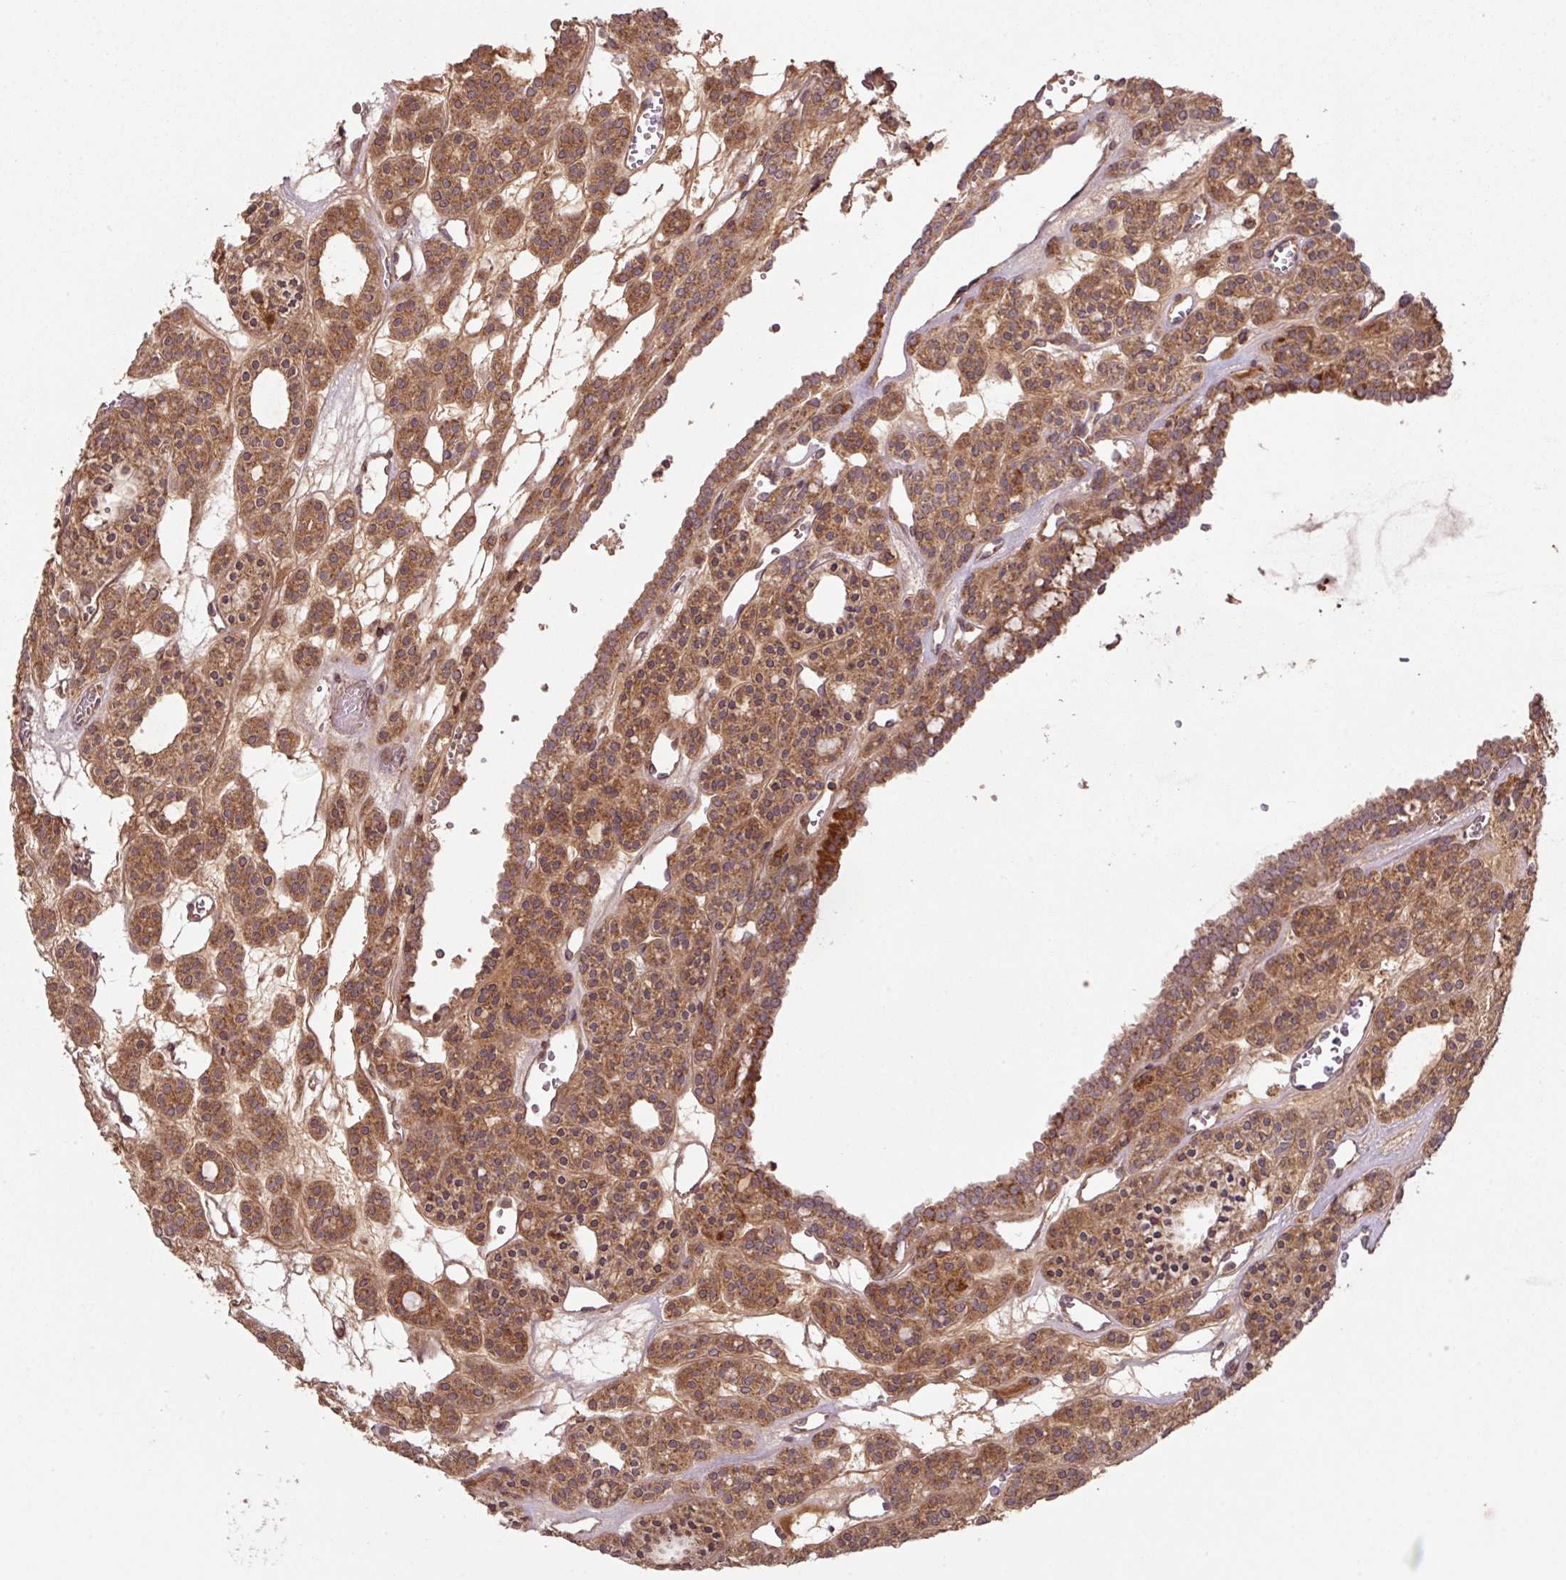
{"staining": {"intensity": "strong", "quantity": ">75%", "location": "cytoplasmic/membranous"}, "tissue": "thyroid cancer", "cell_type": "Tumor cells", "image_type": "cancer", "snomed": [{"axis": "morphology", "description": "Follicular adenoma carcinoma, NOS"}, {"axis": "topography", "description": "Thyroid gland"}], "caption": "Follicular adenoma carcinoma (thyroid) stained with DAB immunohistochemistry (IHC) reveals high levels of strong cytoplasmic/membranous staining in about >75% of tumor cells. (DAB (3,3'-diaminobenzidine) IHC, brown staining for protein, blue staining for nuclei).", "gene": "MRRF", "patient": {"sex": "female", "age": 63}}